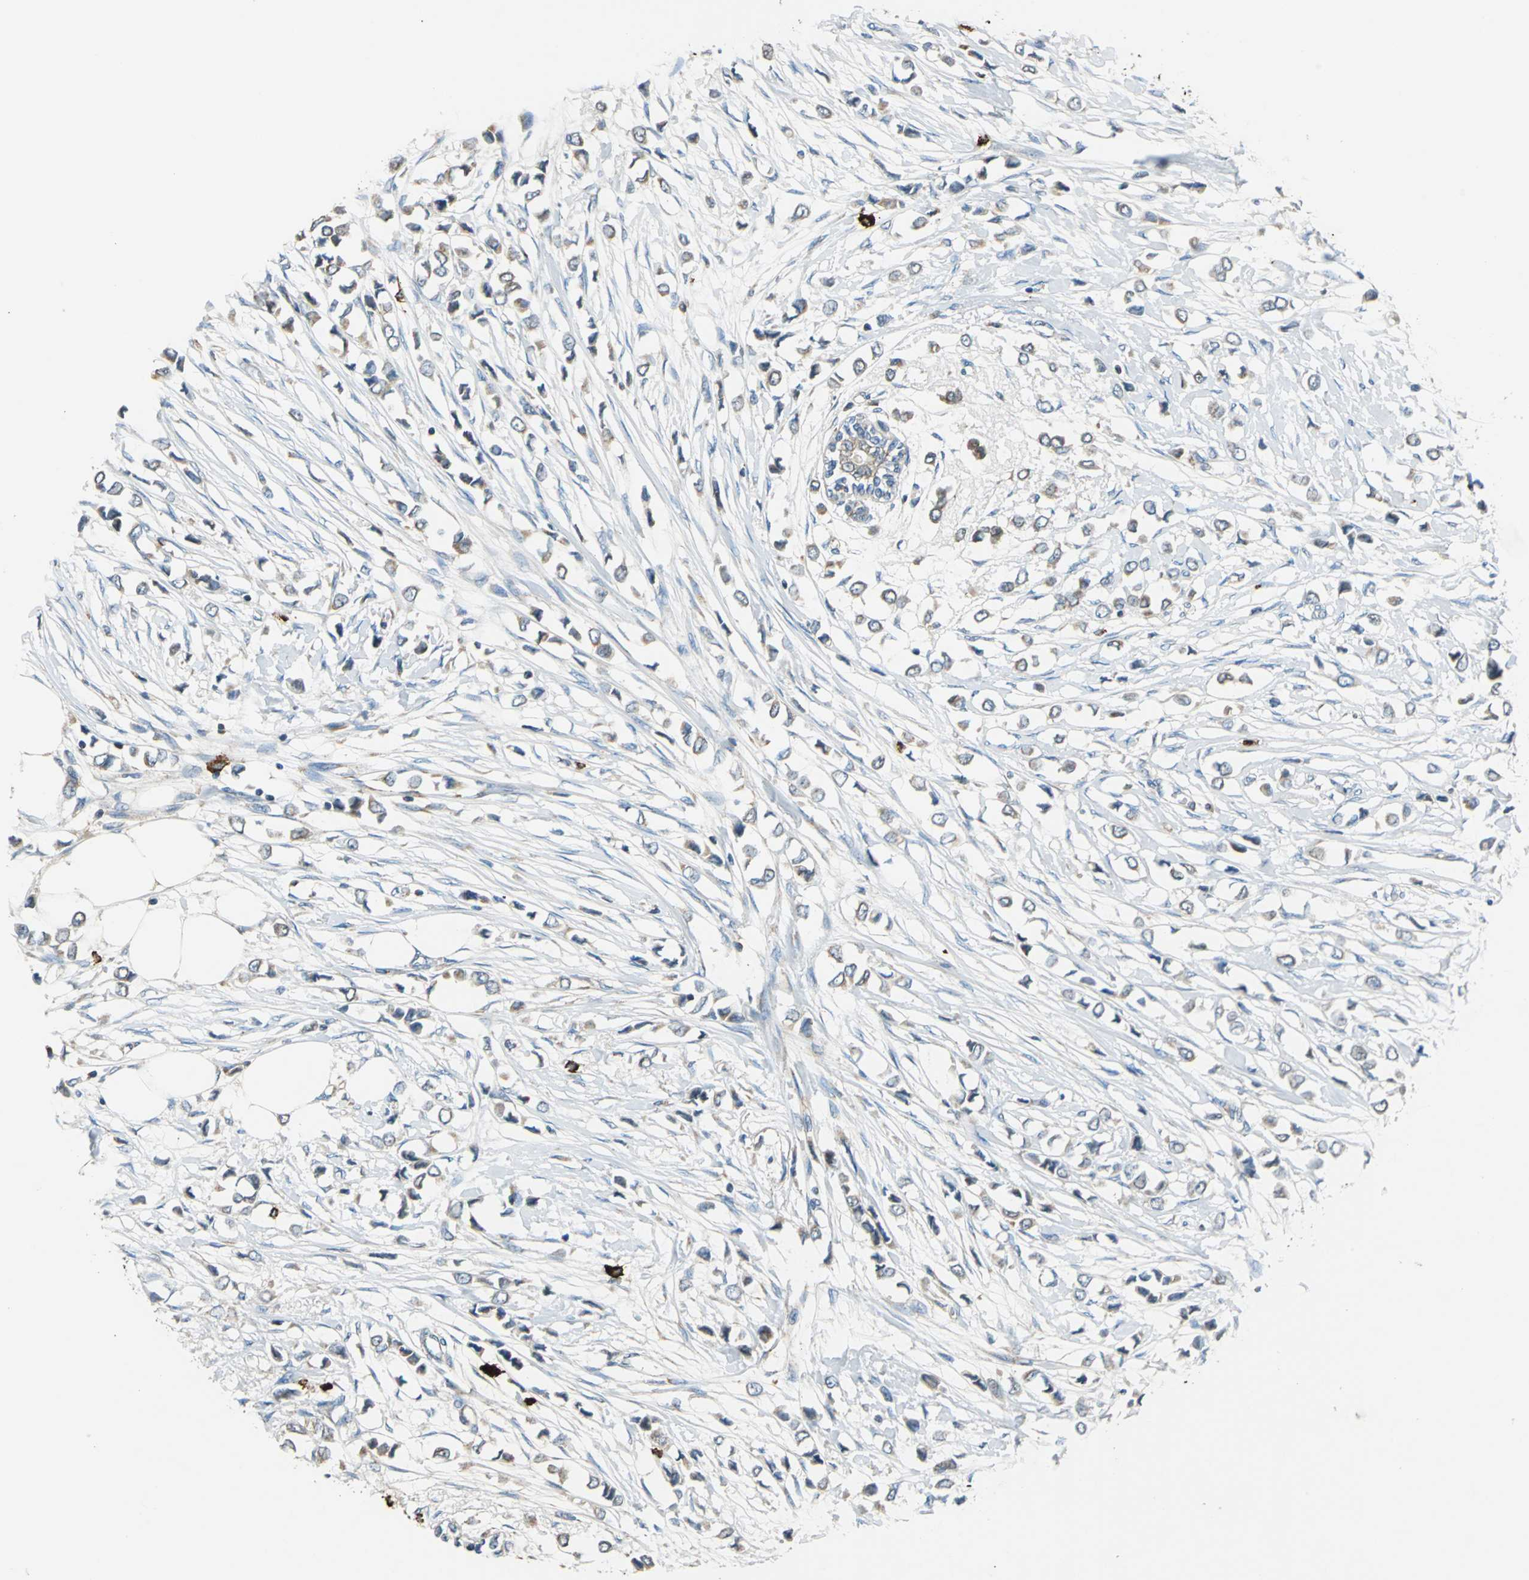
{"staining": {"intensity": "weak", "quantity": "25%-75%", "location": "cytoplasmic/membranous"}, "tissue": "breast cancer", "cell_type": "Tumor cells", "image_type": "cancer", "snomed": [{"axis": "morphology", "description": "Lobular carcinoma"}, {"axis": "topography", "description": "Breast"}], "caption": "Protein staining of breast cancer tissue reveals weak cytoplasmic/membranous staining in approximately 25%-75% of tumor cells. (DAB IHC, brown staining for protein, blue staining for nuclei).", "gene": "CPA3", "patient": {"sex": "female", "age": 51}}